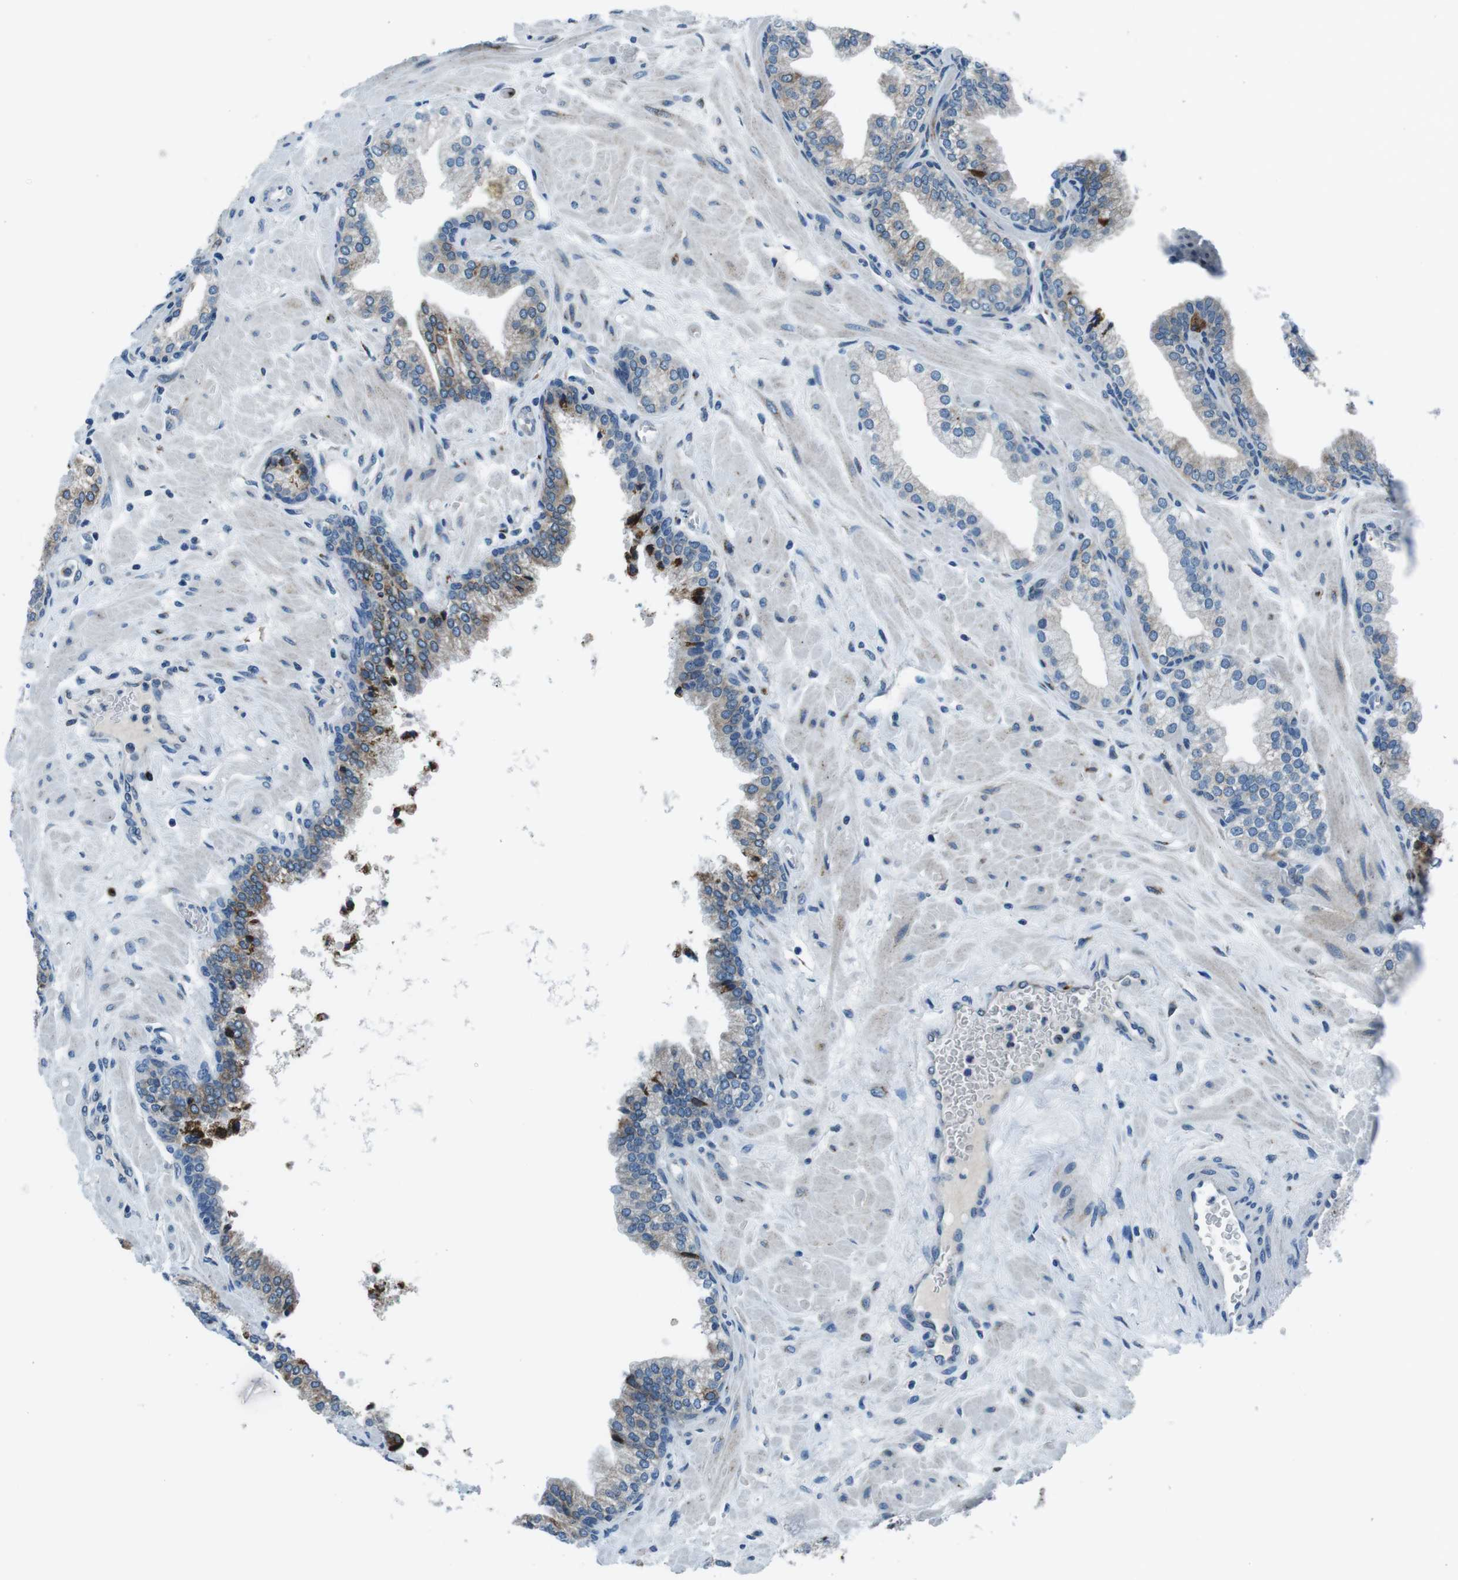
{"staining": {"intensity": "moderate", "quantity": "25%-75%", "location": "cytoplasmic/membranous"}, "tissue": "prostate", "cell_type": "Glandular cells", "image_type": "normal", "snomed": [{"axis": "morphology", "description": "Normal tissue, NOS"}, {"axis": "morphology", "description": "Urothelial carcinoma, Low grade"}, {"axis": "topography", "description": "Urinary bladder"}, {"axis": "topography", "description": "Prostate"}], "caption": "Brown immunohistochemical staining in benign prostate exhibits moderate cytoplasmic/membranous staining in approximately 25%-75% of glandular cells. The staining was performed using DAB (3,3'-diaminobenzidine), with brown indicating positive protein expression. Nuclei are stained blue with hematoxylin.", "gene": "NUCB2", "patient": {"sex": "male", "age": 60}}